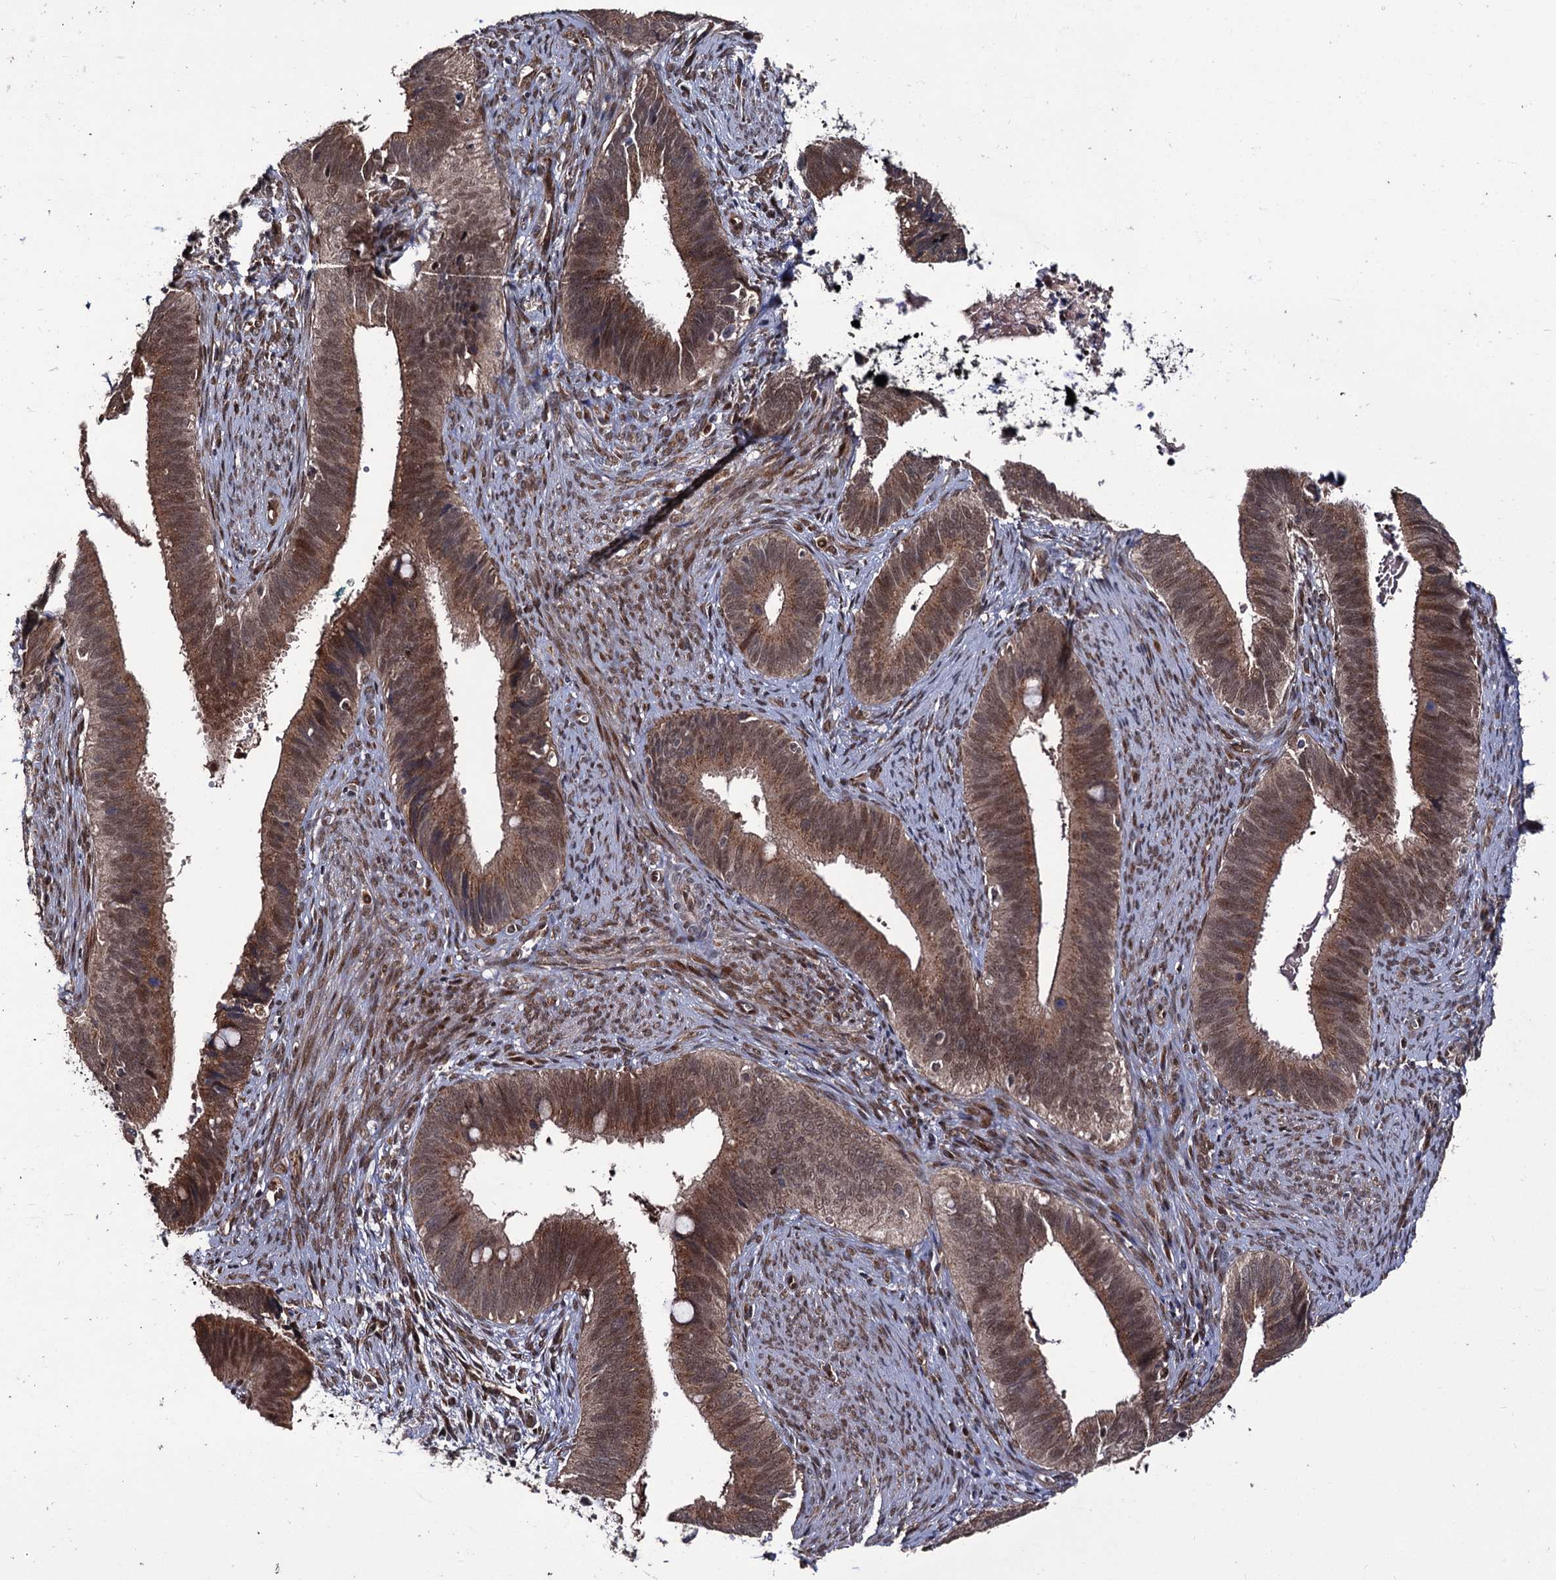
{"staining": {"intensity": "moderate", "quantity": ">75%", "location": "cytoplasmic/membranous,nuclear"}, "tissue": "cervical cancer", "cell_type": "Tumor cells", "image_type": "cancer", "snomed": [{"axis": "morphology", "description": "Adenocarcinoma, NOS"}, {"axis": "topography", "description": "Cervix"}], "caption": "The image demonstrates a brown stain indicating the presence of a protein in the cytoplasmic/membranous and nuclear of tumor cells in adenocarcinoma (cervical).", "gene": "LRRC63", "patient": {"sex": "female", "age": 42}}